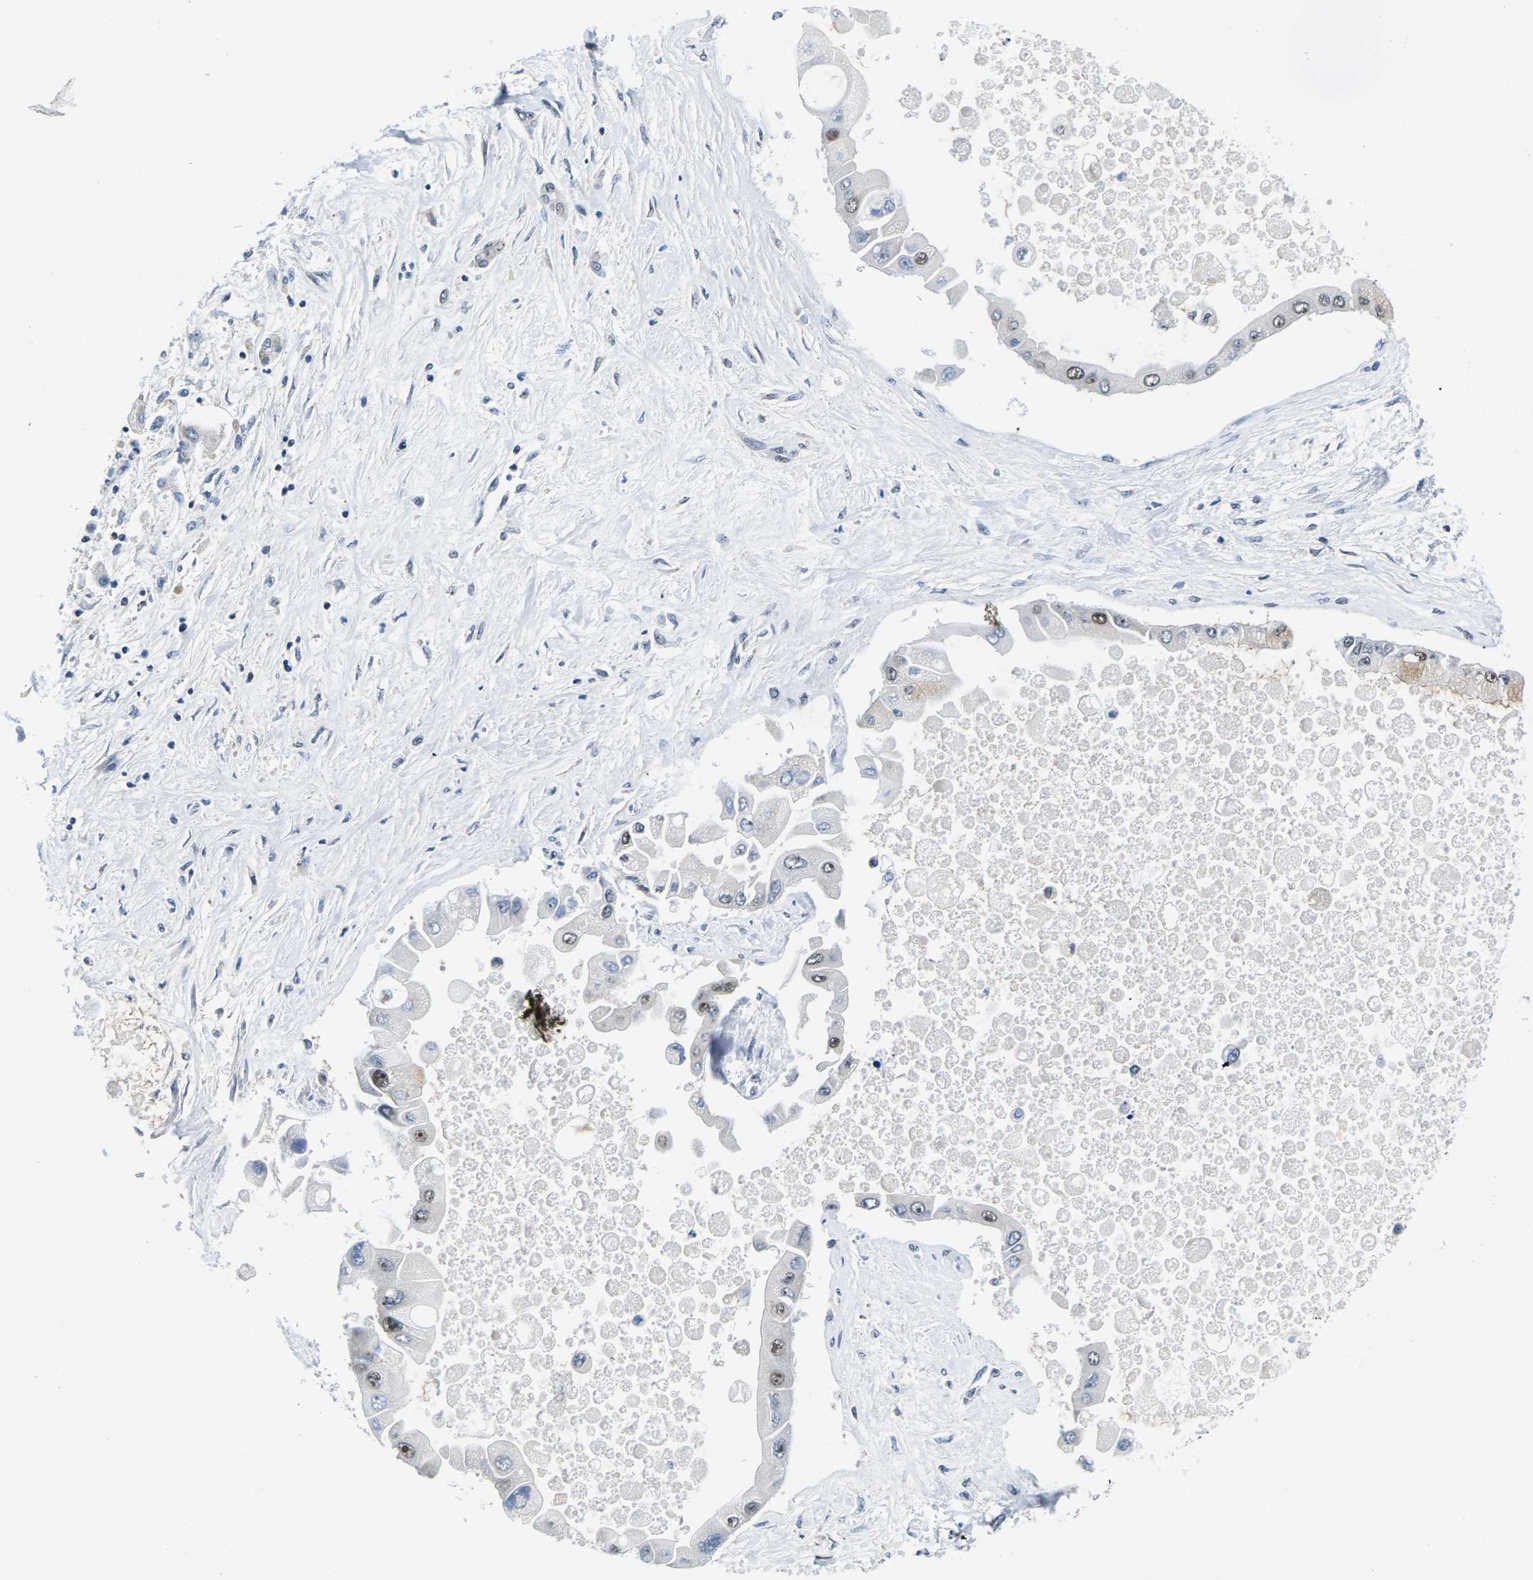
{"staining": {"intensity": "moderate", "quantity": "25%-75%", "location": "nuclear"}, "tissue": "liver cancer", "cell_type": "Tumor cells", "image_type": "cancer", "snomed": [{"axis": "morphology", "description": "Cholangiocarcinoma"}, {"axis": "topography", "description": "Liver"}], "caption": "The micrograph demonstrates staining of liver cancer, revealing moderate nuclear protein staining (brown color) within tumor cells.", "gene": "NSRP1", "patient": {"sex": "male", "age": 50}}